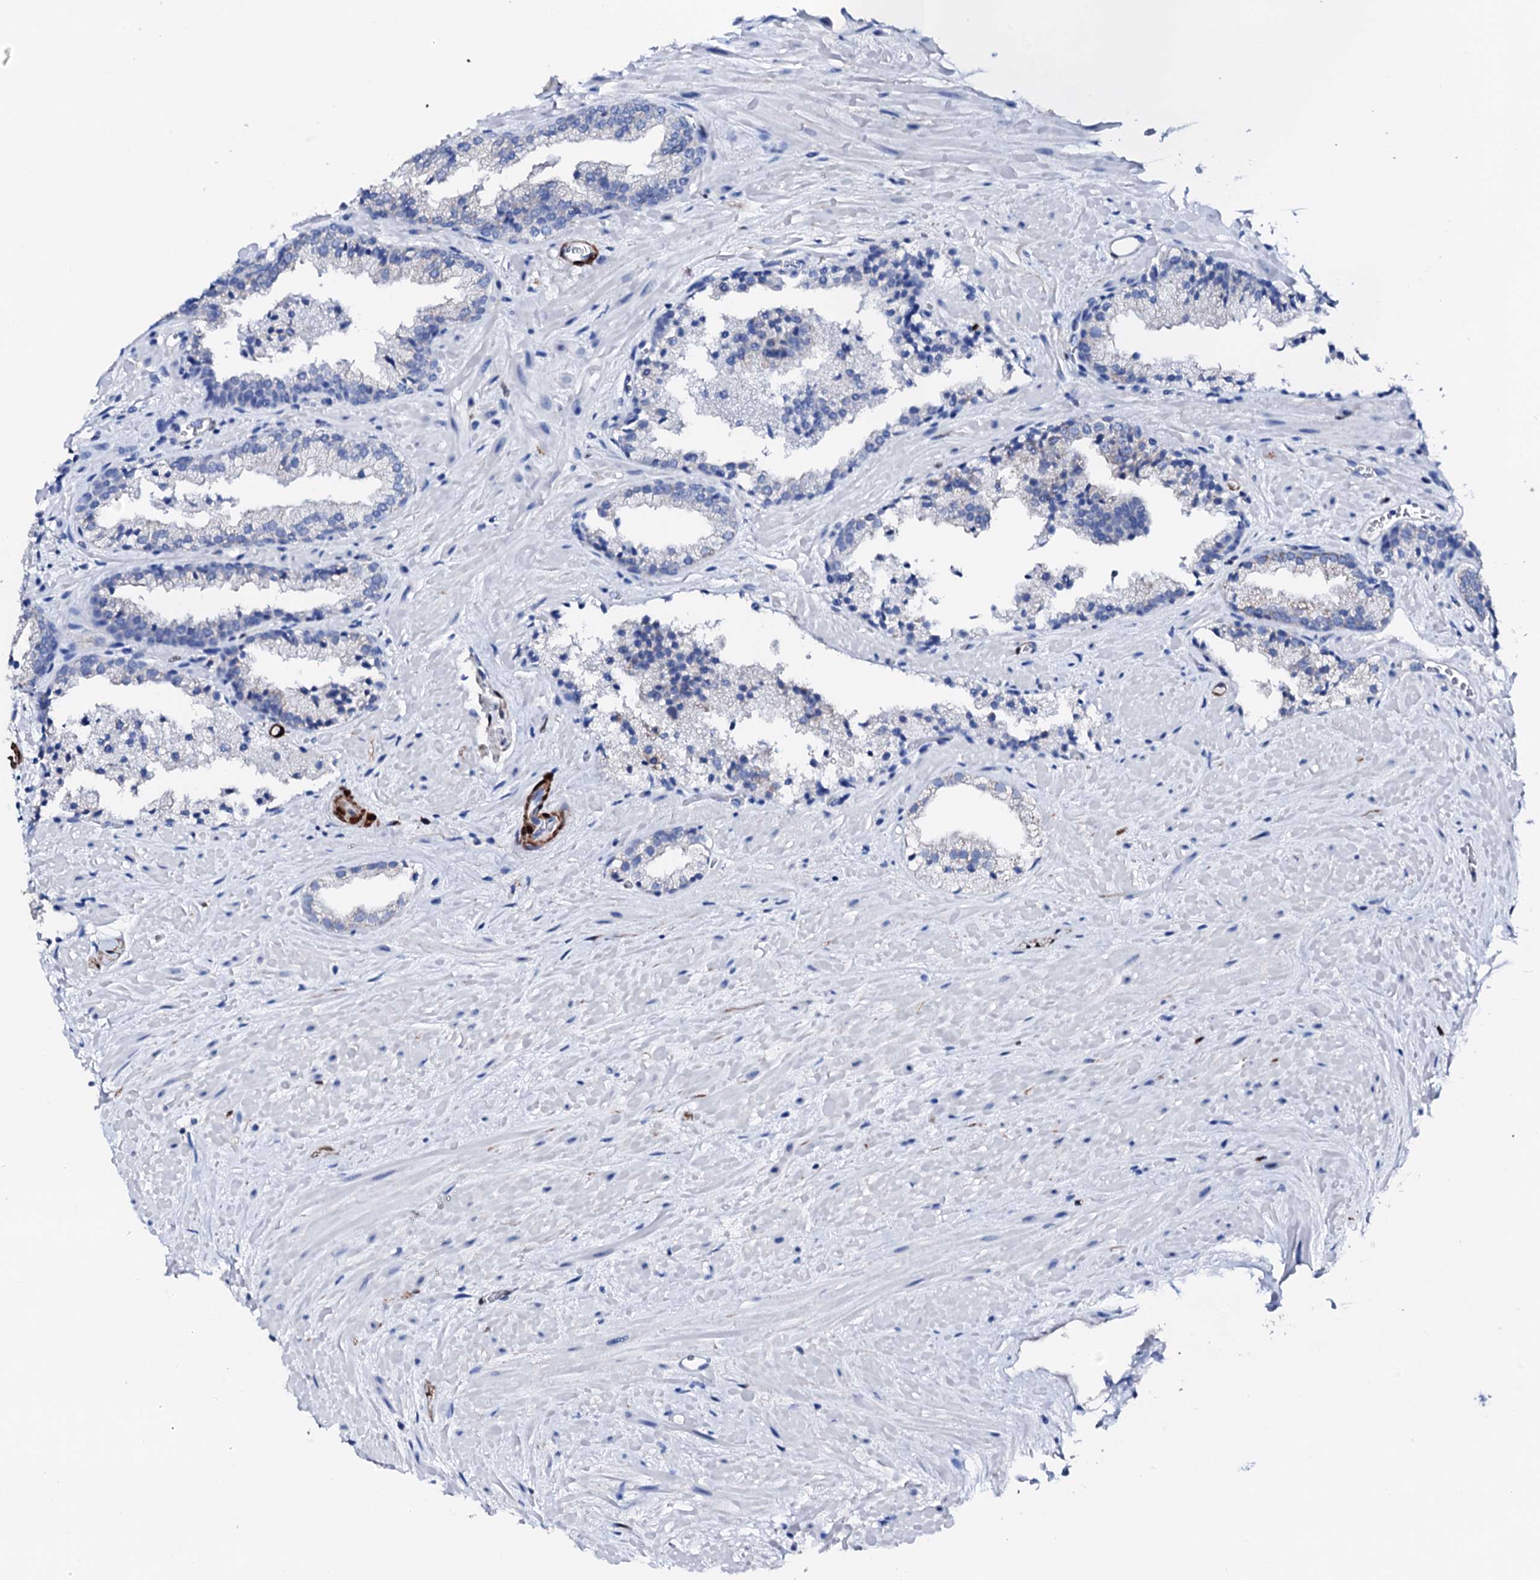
{"staining": {"intensity": "negative", "quantity": "none", "location": "none"}, "tissue": "prostate cancer", "cell_type": "Tumor cells", "image_type": "cancer", "snomed": [{"axis": "morphology", "description": "Adenocarcinoma, High grade"}, {"axis": "topography", "description": "Prostate"}], "caption": "Prostate cancer was stained to show a protein in brown. There is no significant staining in tumor cells.", "gene": "NRIP2", "patient": {"sex": "male", "age": 71}}